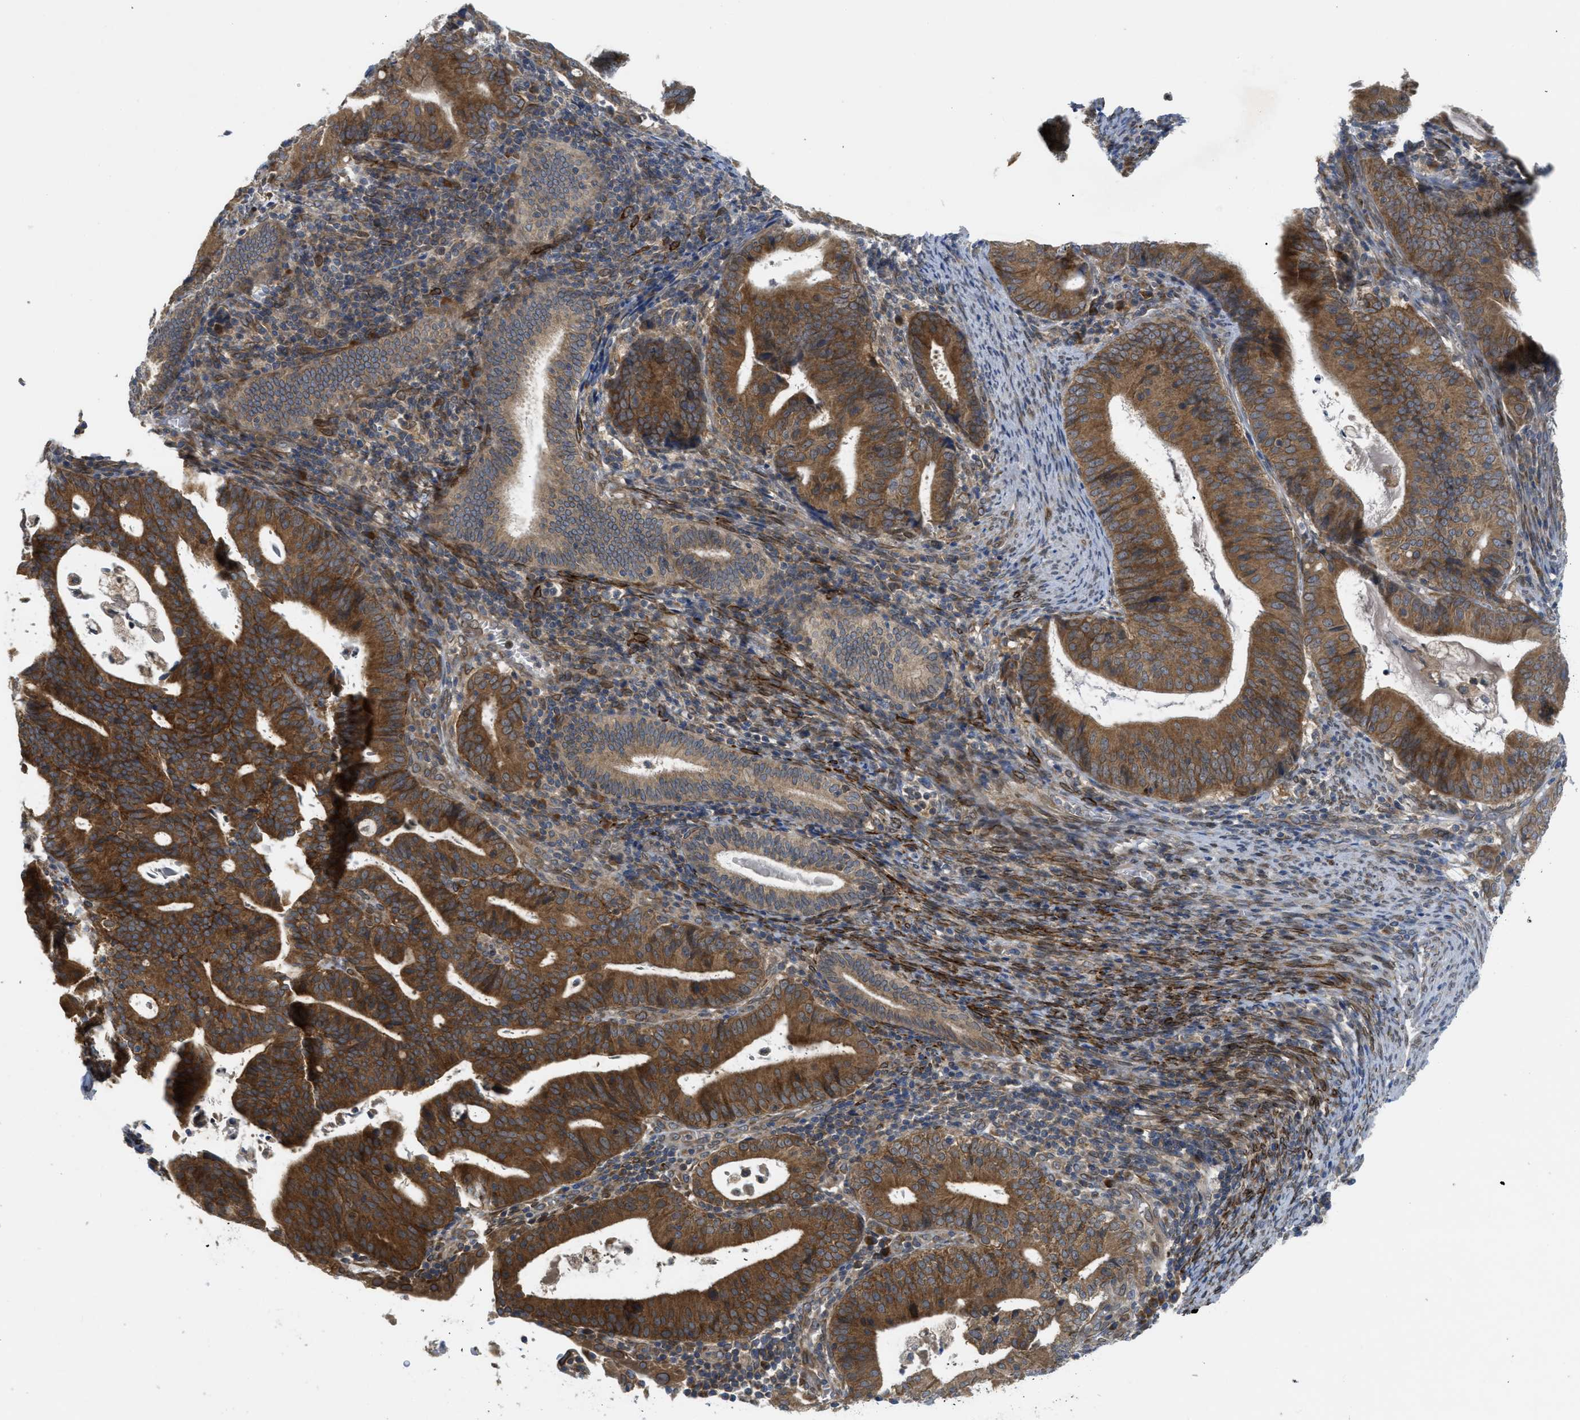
{"staining": {"intensity": "strong", "quantity": ">75%", "location": "cytoplasmic/membranous"}, "tissue": "endometrial cancer", "cell_type": "Tumor cells", "image_type": "cancer", "snomed": [{"axis": "morphology", "description": "Adenocarcinoma, NOS"}, {"axis": "topography", "description": "Uterus"}], "caption": "Endometrial adenocarcinoma was stained to show a protein in brown. There is high levels of strong cytoplasmic/membranous staining in about >75% of tumor cells. (Stains: DAB (3,3'-diaminobenzidine) in brown, nuclei in blue, Microscopy: brightfield microscopy at high magnification).", "gene": "EIF2AK3", "patient": {"sex": "female", "age": 83}}